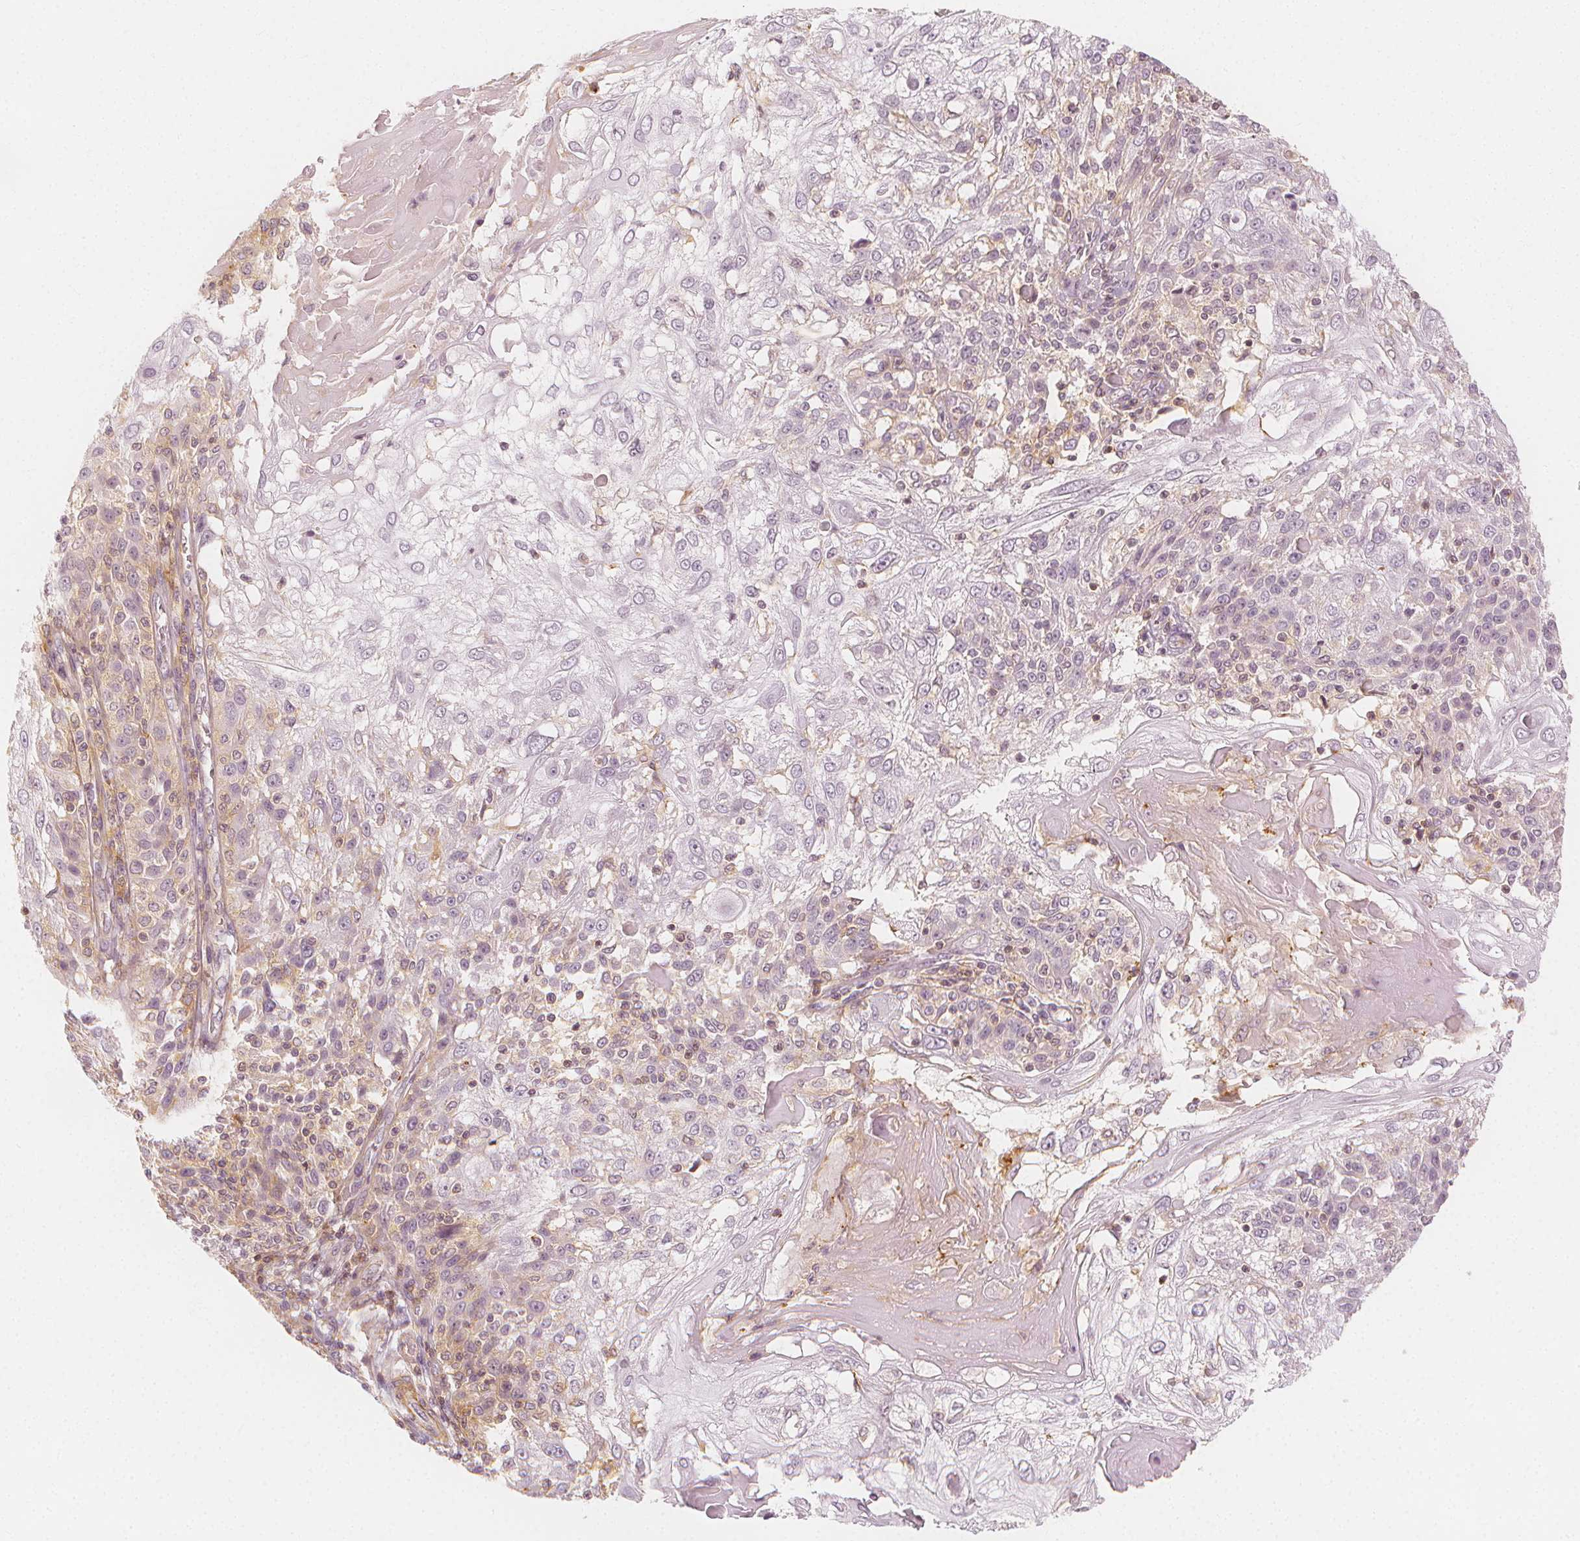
{"staining": {"intensity": "weak", "quantity": "<25%", "location": "cytoplasmic/membranous"}, "tissue": "skin cancer", "cell_type": "Tumor cells", "image_type": "cancer", "snomed": [{"axis": "morphology", "description": "Normal tissue, NOS"}, {"axis": "morphology", "description": "Squamous cell carcinoma, NOS"}, {"axis": "topography", "description": "Skin"}], "caption": "Immunohistochemistry photomicrograph of neoplastic tissue: skin cancer stained with DAB (3,3'-diaminobenzidine) reveals no significant protein expression in tumor cells.", "gene": "ARHGAP26", "patient": {"sex": "female", "age": 83}}